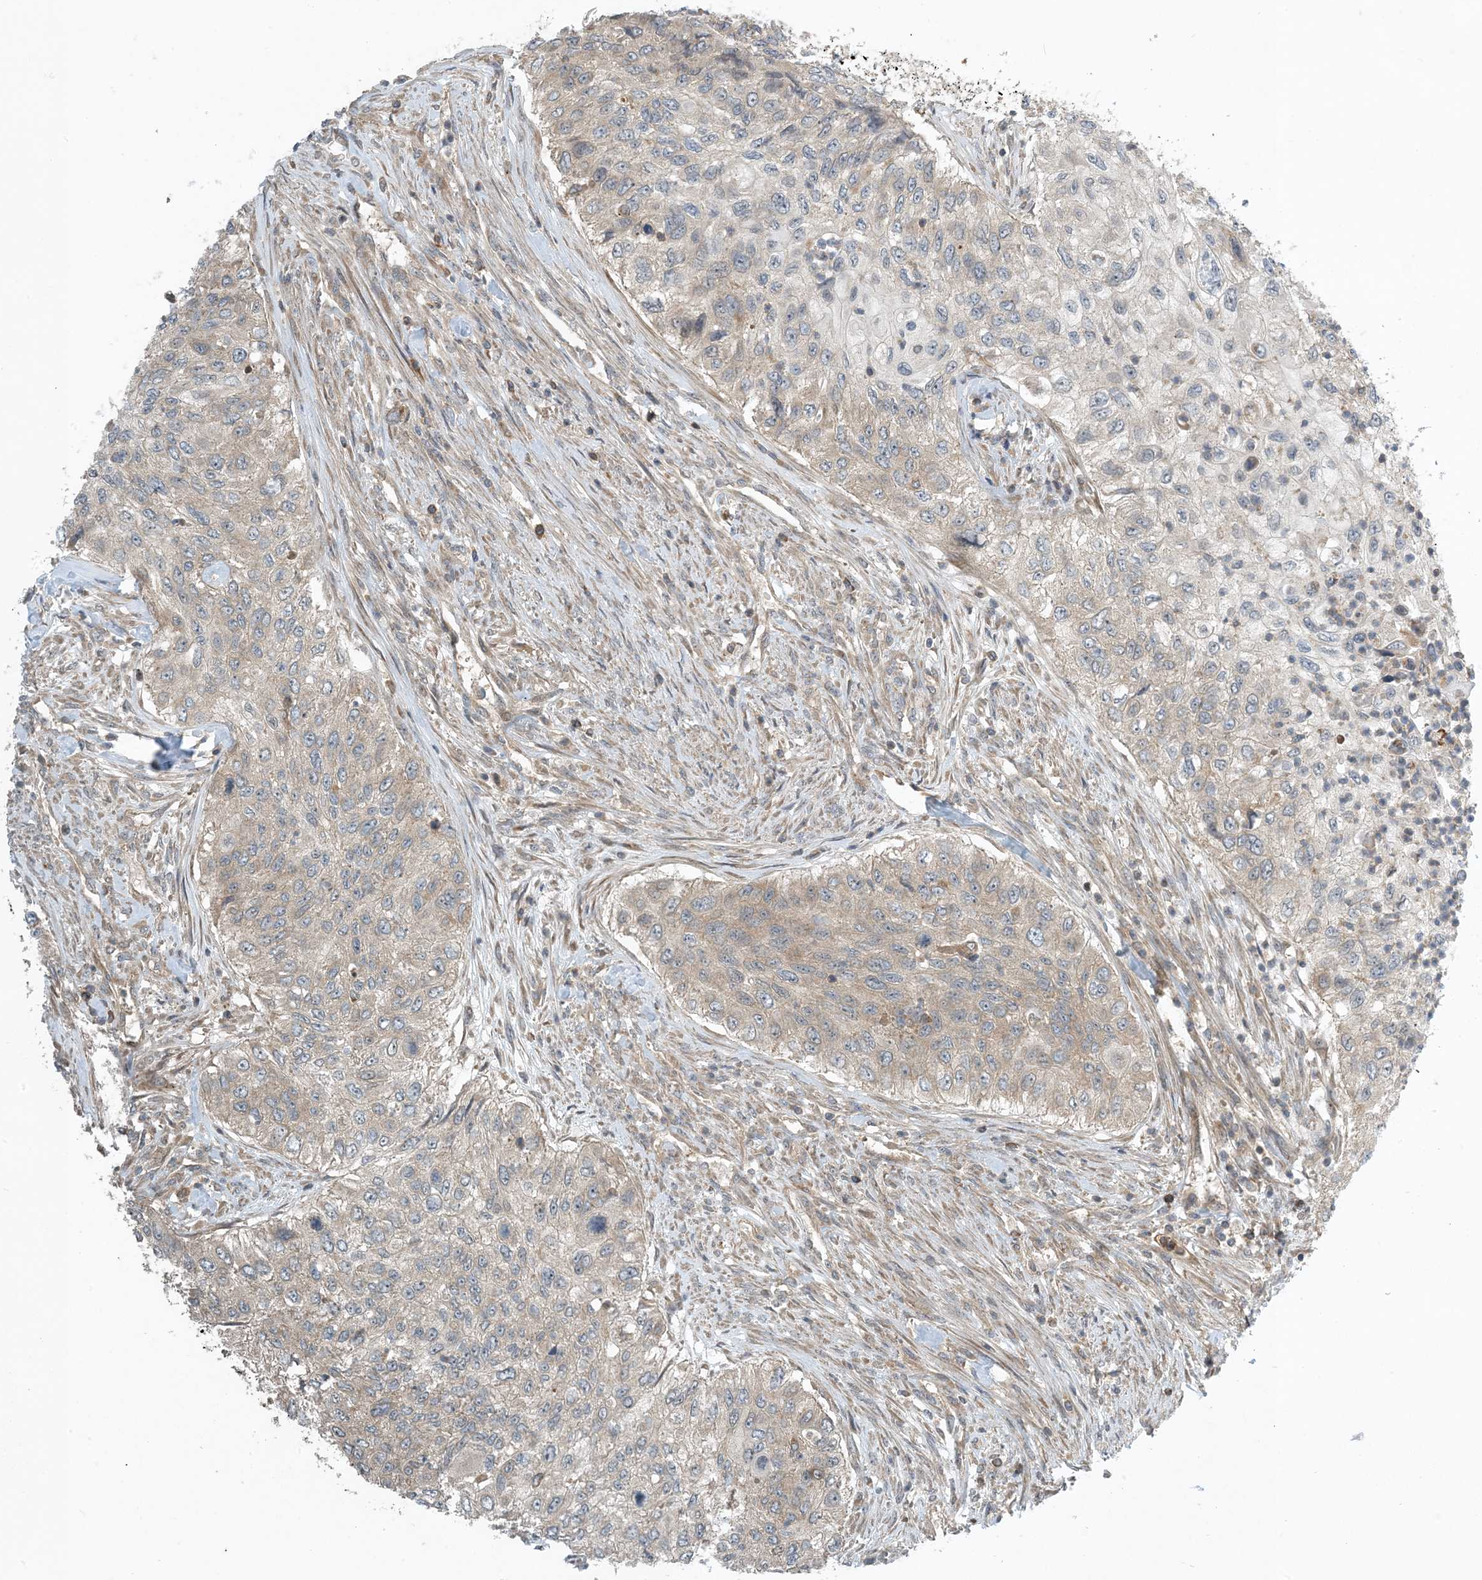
{"staining": {"intensity": "negative", "quantity": "none", "location": "none"}, "tissue": "urothelial cancer", "cell_type": "Tumor cells", "image_type": "cancer", "snomed": [{"axis": "morphology", "description": "Urothelial carcinoma, High grade"}, {"axis": "topography", "description": "Urinary bladder"}], "caption": "Urothelial carcinoma (high-grade) was stained to show a protein in brown. There is no significant staining in tumor cells.", "gene": "ZBTB3", "patient": {"sex": "female", "age": 60}}